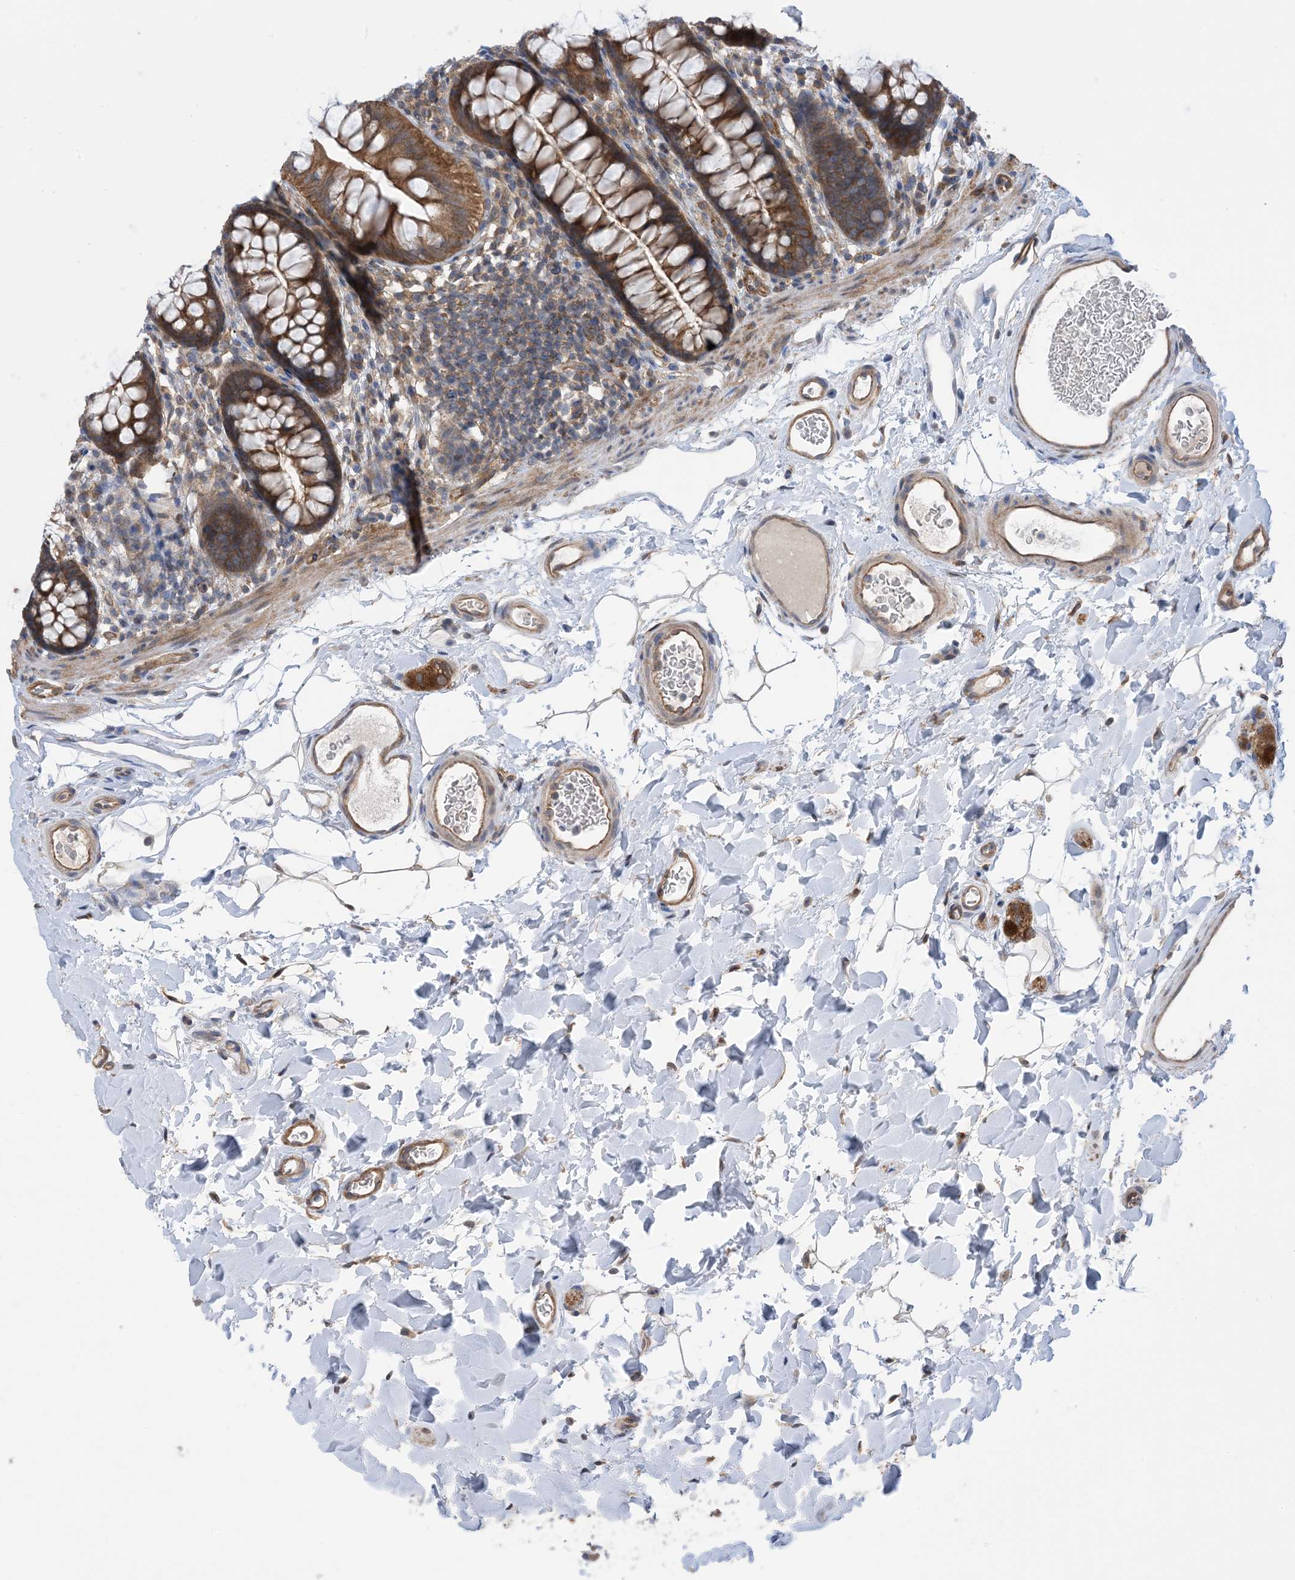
{"staining": {"intensity": "moderate", "quantity": ">75%", "location": "cytoplasmic/membranous"}, "tissue": "colon", "cell_type": "Endothelial cells", "image_type": "normal", "snomed": [{"axis": "morphology", "description": "Normal tissue, NOS"}, {"axis": "topography", "description": "Colon"}], "caption": "Brown immunohistochemical staining in unremarkable colon displays moderate cytoplasmic/membranous expression in approximately >75% of endothelial cells.", "gene": "EHBP1", "patient": {"sex": "female", "age": 62}}